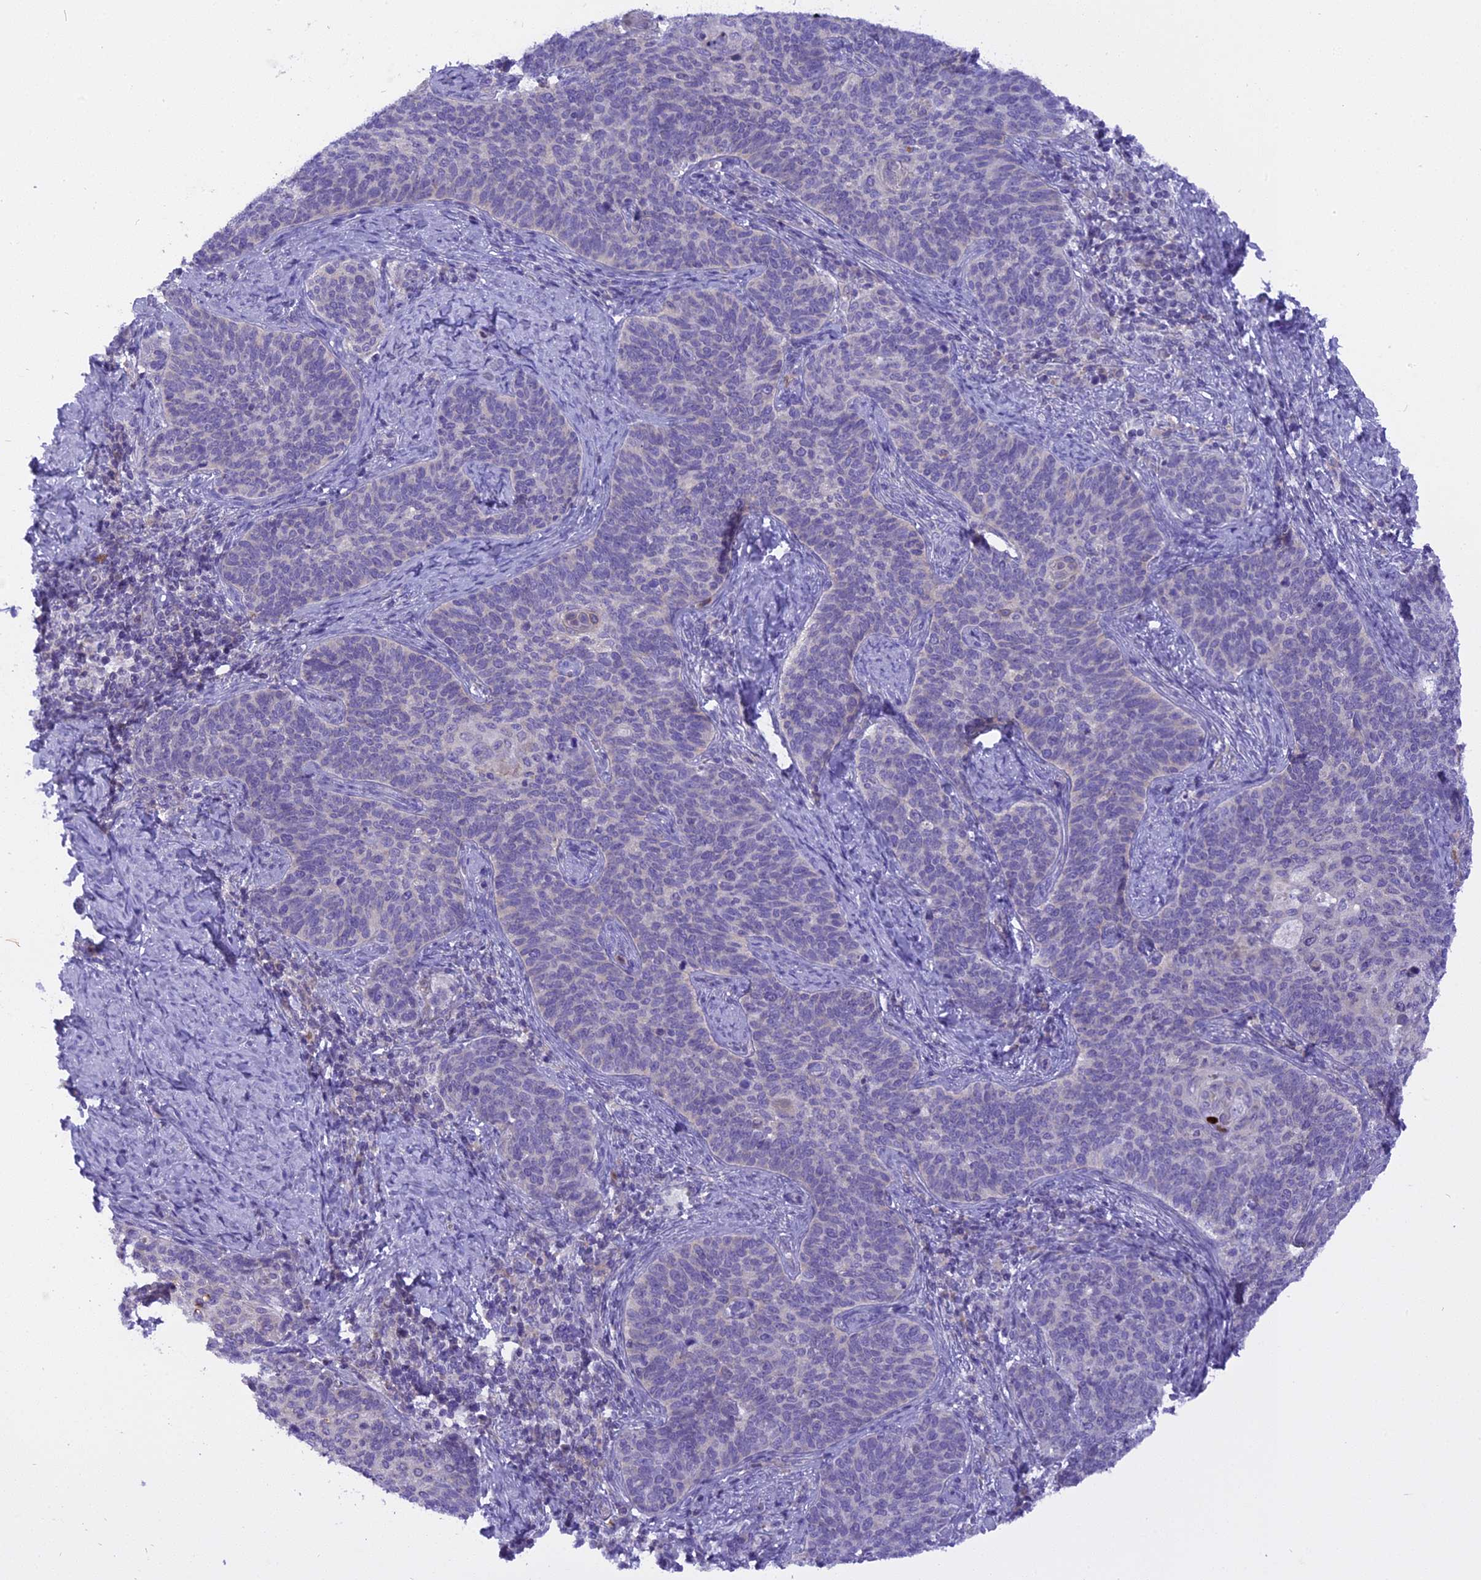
{"staining": {"intensity": "negative", "quantity": "none", "location": "none"}, "tissue": "cervical cancer", "cell_type": "Tumor cells", "image_type": "cancer", "snomed": [{"axis": "morphology", "description": "Normal tissue, NOS"}, {"axis": "morphology", "description": "Squamous cell carcinoma, NOS"}, {"axis": "topography", "description": "Cervix"}], "caption": "This is an immunohistochemistry micrograph of human cervical cancer. There is no positivity in tumor cells.", "gene": "TRIM3", "patient": {"sex": "female", "age": 39}}